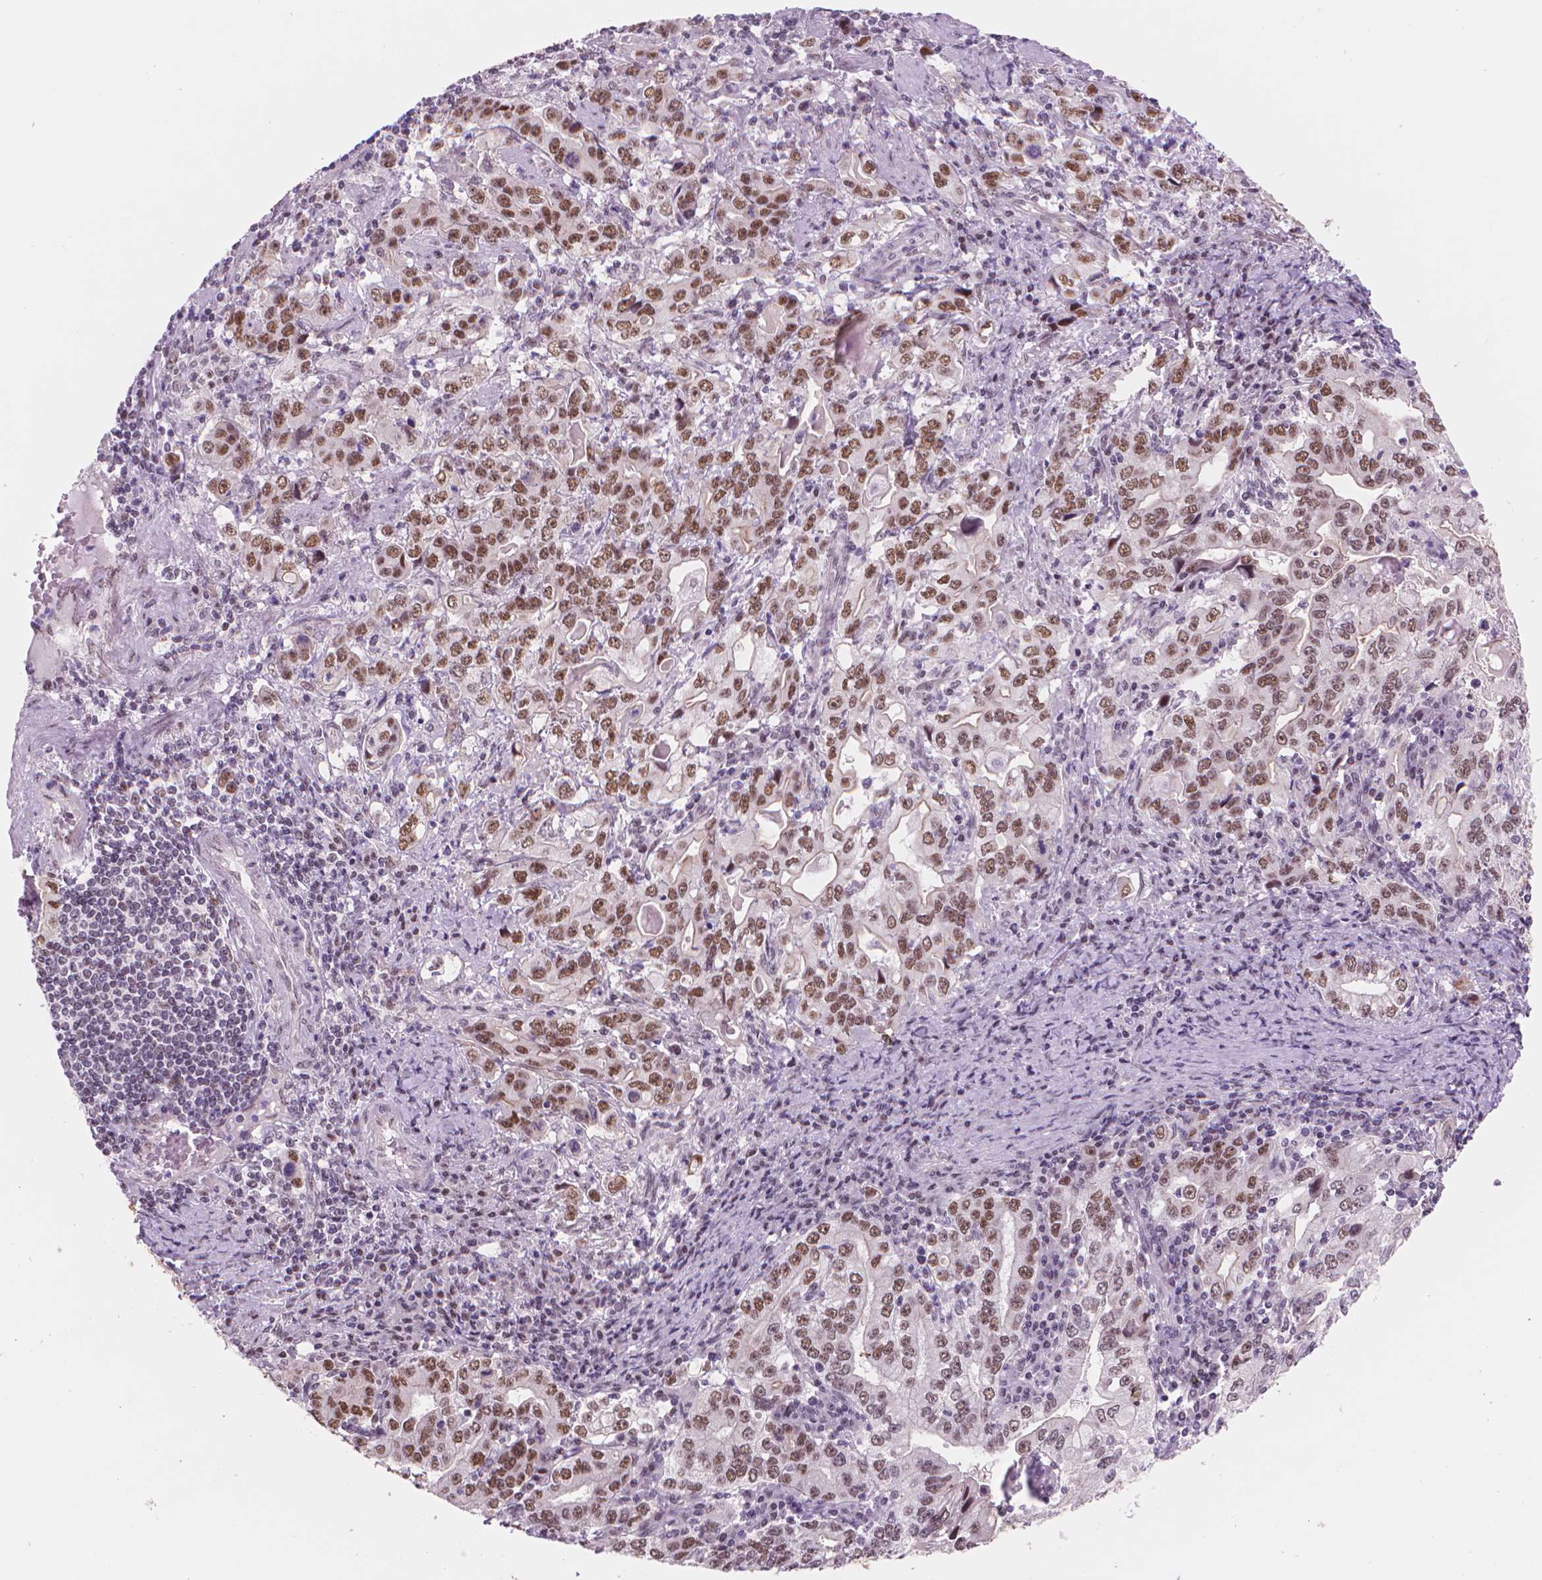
{"staining": {"intensity": "moderate", "quantity": ">75%", "location": "nuclear"}, "tissue": "stomach cancer", "cell_type": "Tumor cells", "image_type": "cancer", "snomed": [{"axis": "morphology", "description": "Adenocarcinoma, NOS"}, {"axis": "topography", "description": "Stomach, lower"}], "caption": "Immunohistochemistry of stomach cancer (adenocarcinoma) shows medium levels of moderate nuclear positivity in approximately >75% of tumor cells.", "gene": "POLR3D", "patient": {"sex": "female", "age": 72}}